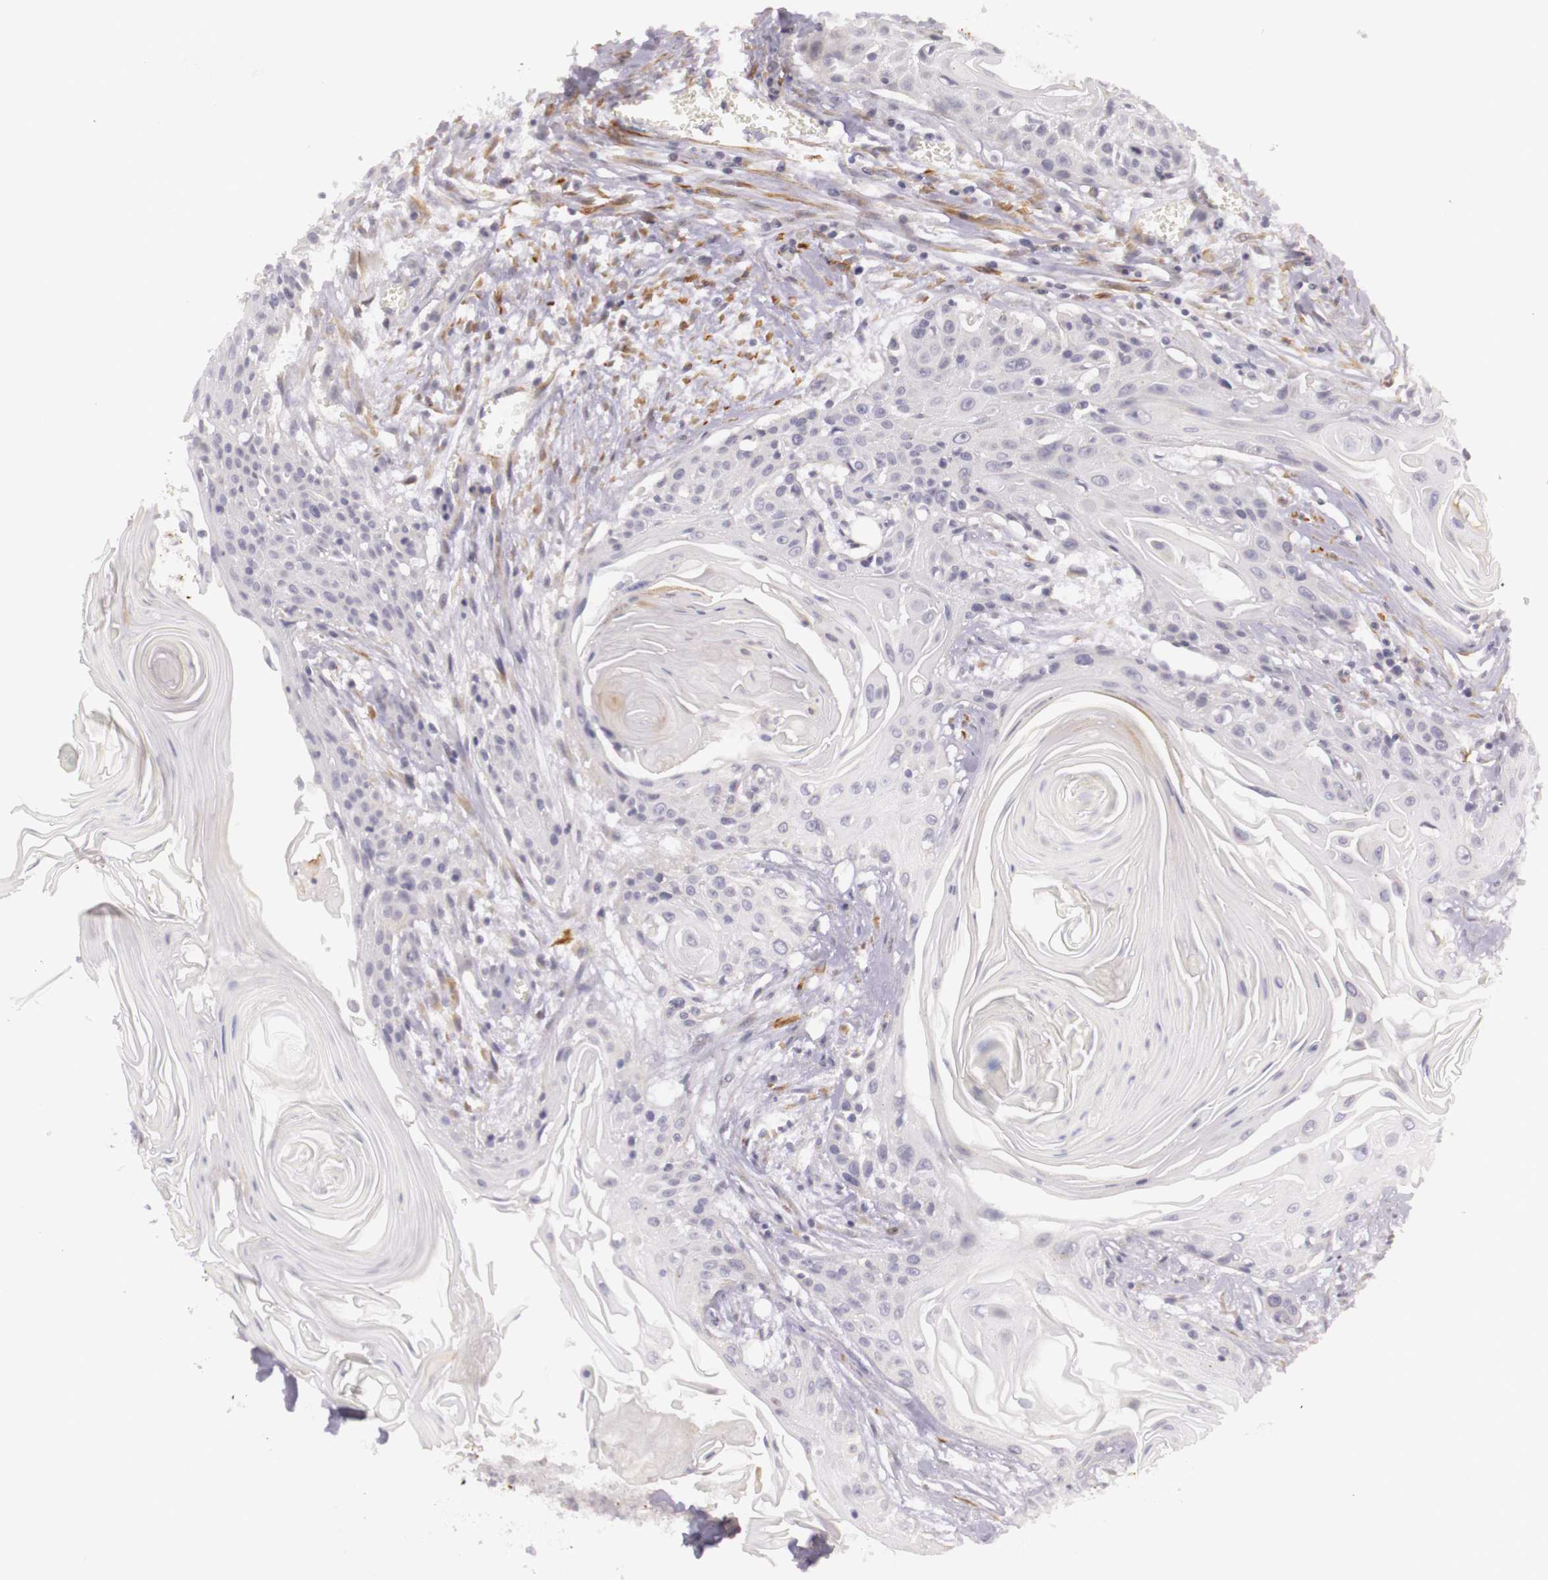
{"staining": {"intensity": "negative", "quantity": "none", "location": "none"}, "tissue": "head and neck cancer", "cell_type": "Tumor cells", "image_type": "cancer", "snomed": [{"axis": "morphology", "description": "Squamous cell carcinoma, NOS"}, {"axis": "morphology", "description": "Squamous cell carcinoma, metastatic, NOS"}, {"axis": "topography", "description": "Lymph node"}, {"axis": "topography", "description": "Salivary gland"}, {"axis": "topography", "description": "Head-Neck"}], "caption": "This histopathology image is of head and neck cancer stained with immunohistochemistry to label a protein in brown with the nuclei are counter-stained blue. There is no staining in tumor cells.", "gene": "CNTN2", "patient": {"sex": "female", "age": 74}}